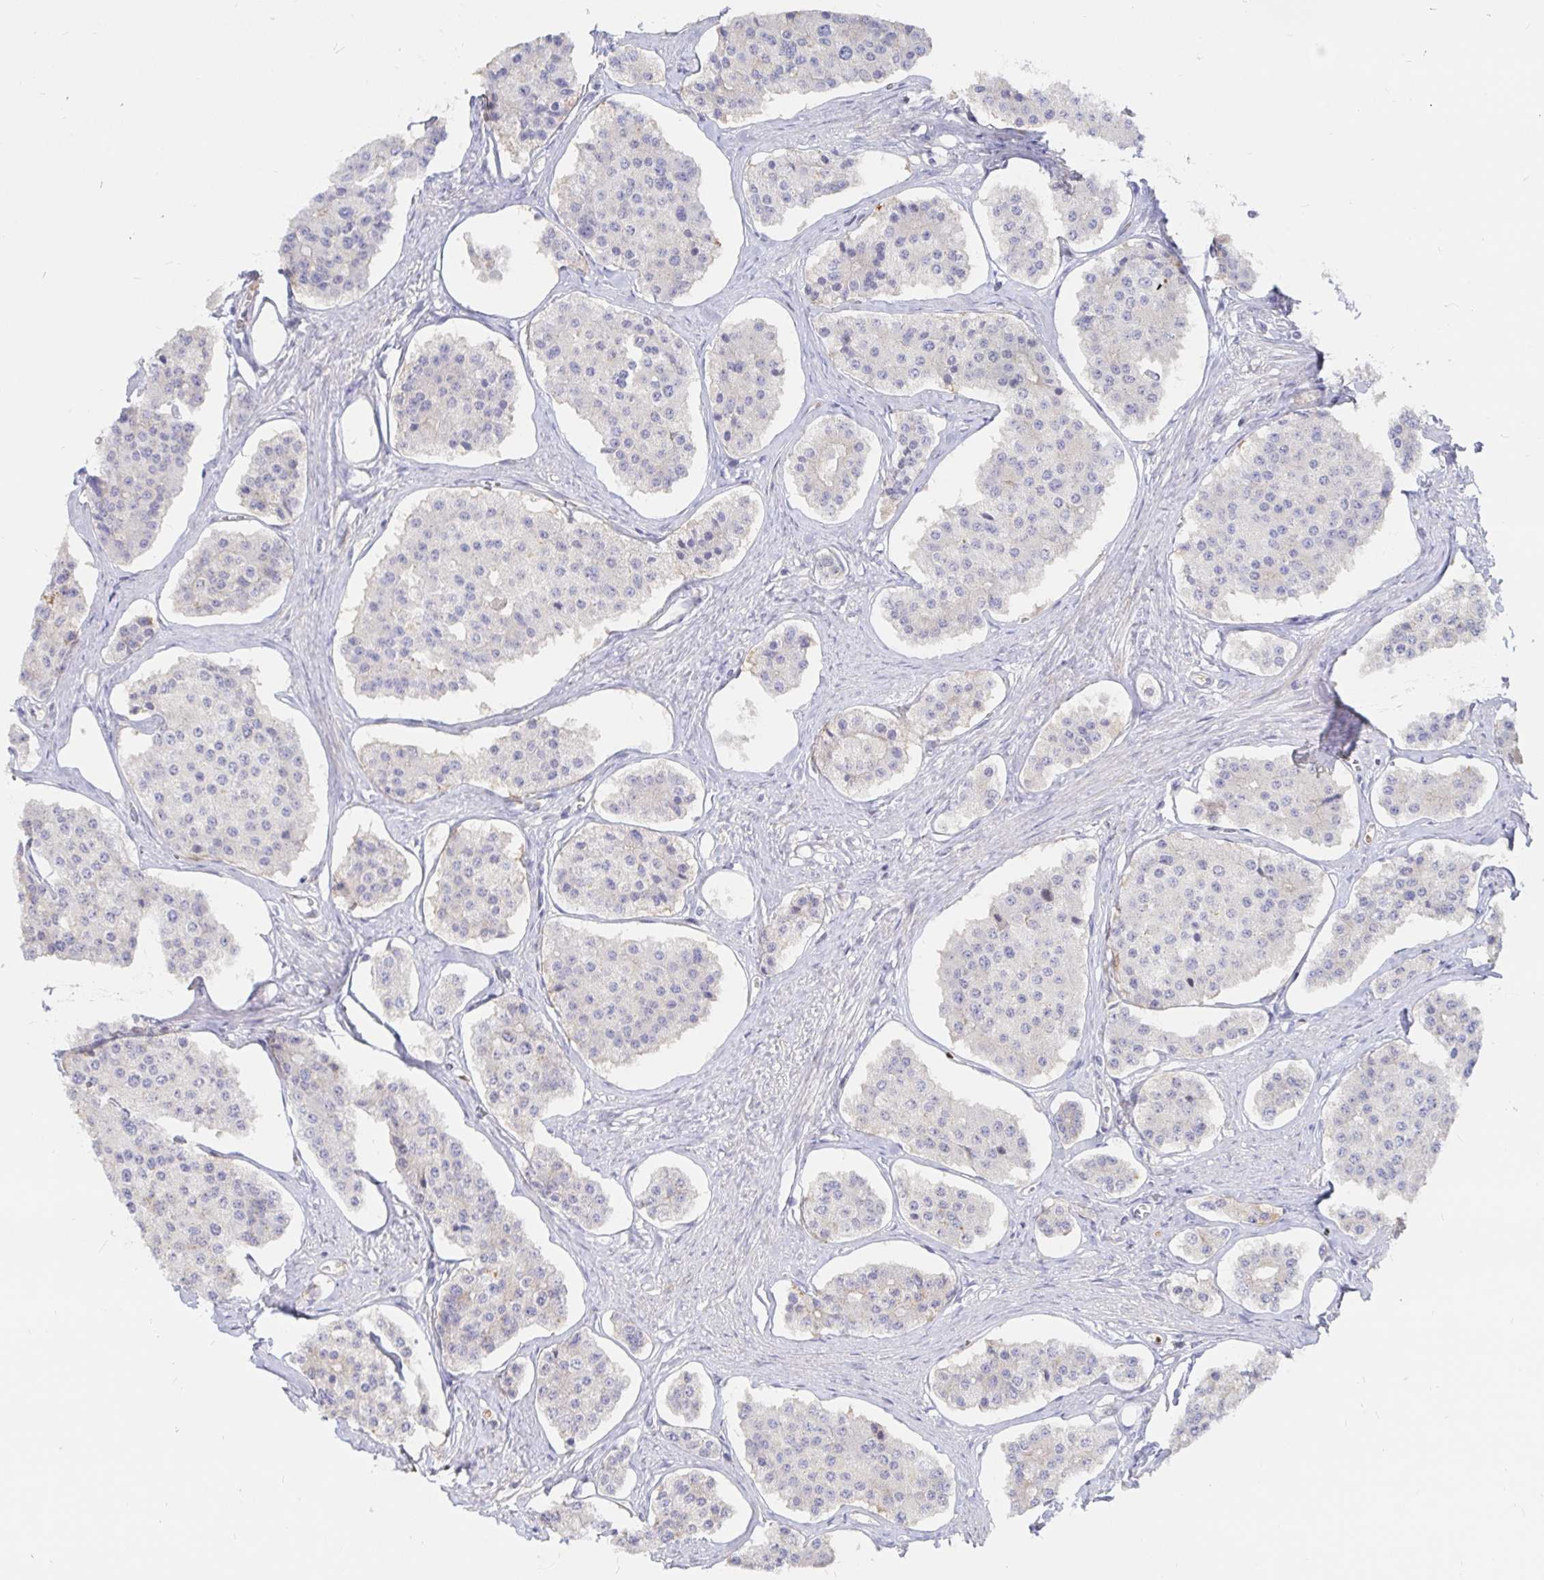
{"staining": {"intensity": "negative", "quantity": "none", "location": "none"}, "tissue": "carcinoid", "cell_type": "Tumor cells", "image_type": "cancer", "snomed": [{"axis": "morphology", "description": "Carcinoid, malignant, NOS"}, {"axis": "topography", "description": "Small intestine"}], "caption": "Histopathology image shows no significant protein positivity in tumor cells of carcinoid. The staining was performed using DAB (3,3'-diaminobenzidine) to visualize the protein expression in brown, while the nuclei were stained in blue with hematoxylin (Magnification: 20x).", "gene": "KCTD19", "patient": {"sex": "female", "age": 65}}